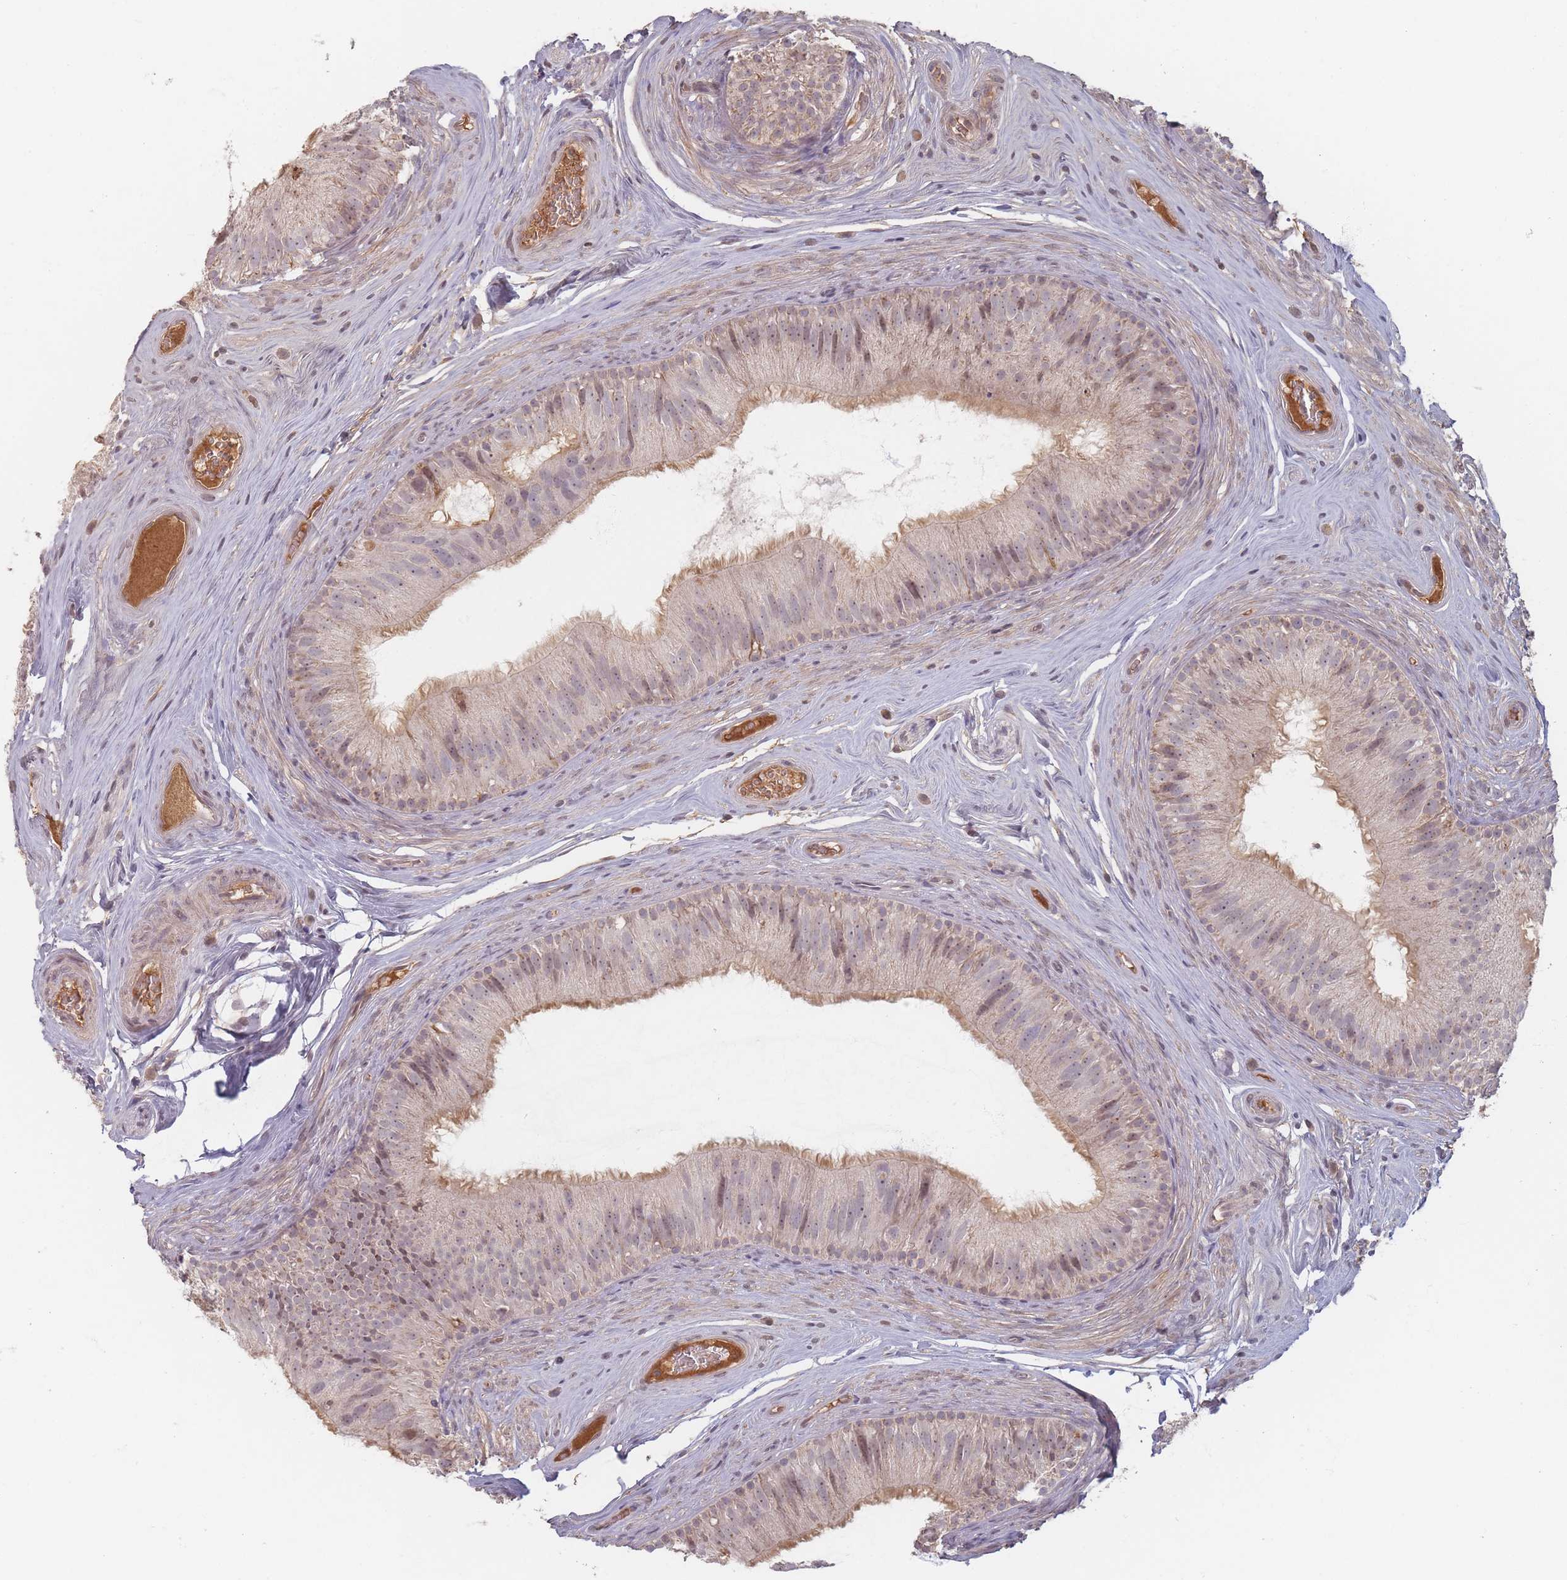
{"staining": {"intensity": "moderate", "quantity": "25%-75%", "location": "cytoplasmic/membranous"}, "tissue": "epididymis", "cell_type": "Glandular cells", "image_type": "normal", "snomed": [{"axis": "morphology", "description": "Normal tissue, NOS"}, {"axis": "topography", "description": "Epididymis"}], "caption": "Protein staining exhibits moderate cytoplasmic/membranous staining in about 25%-75% of glandular cells in normal epididymis.", "gene": "OR2M4", "patient": {"sex": "male", "age": 34}}